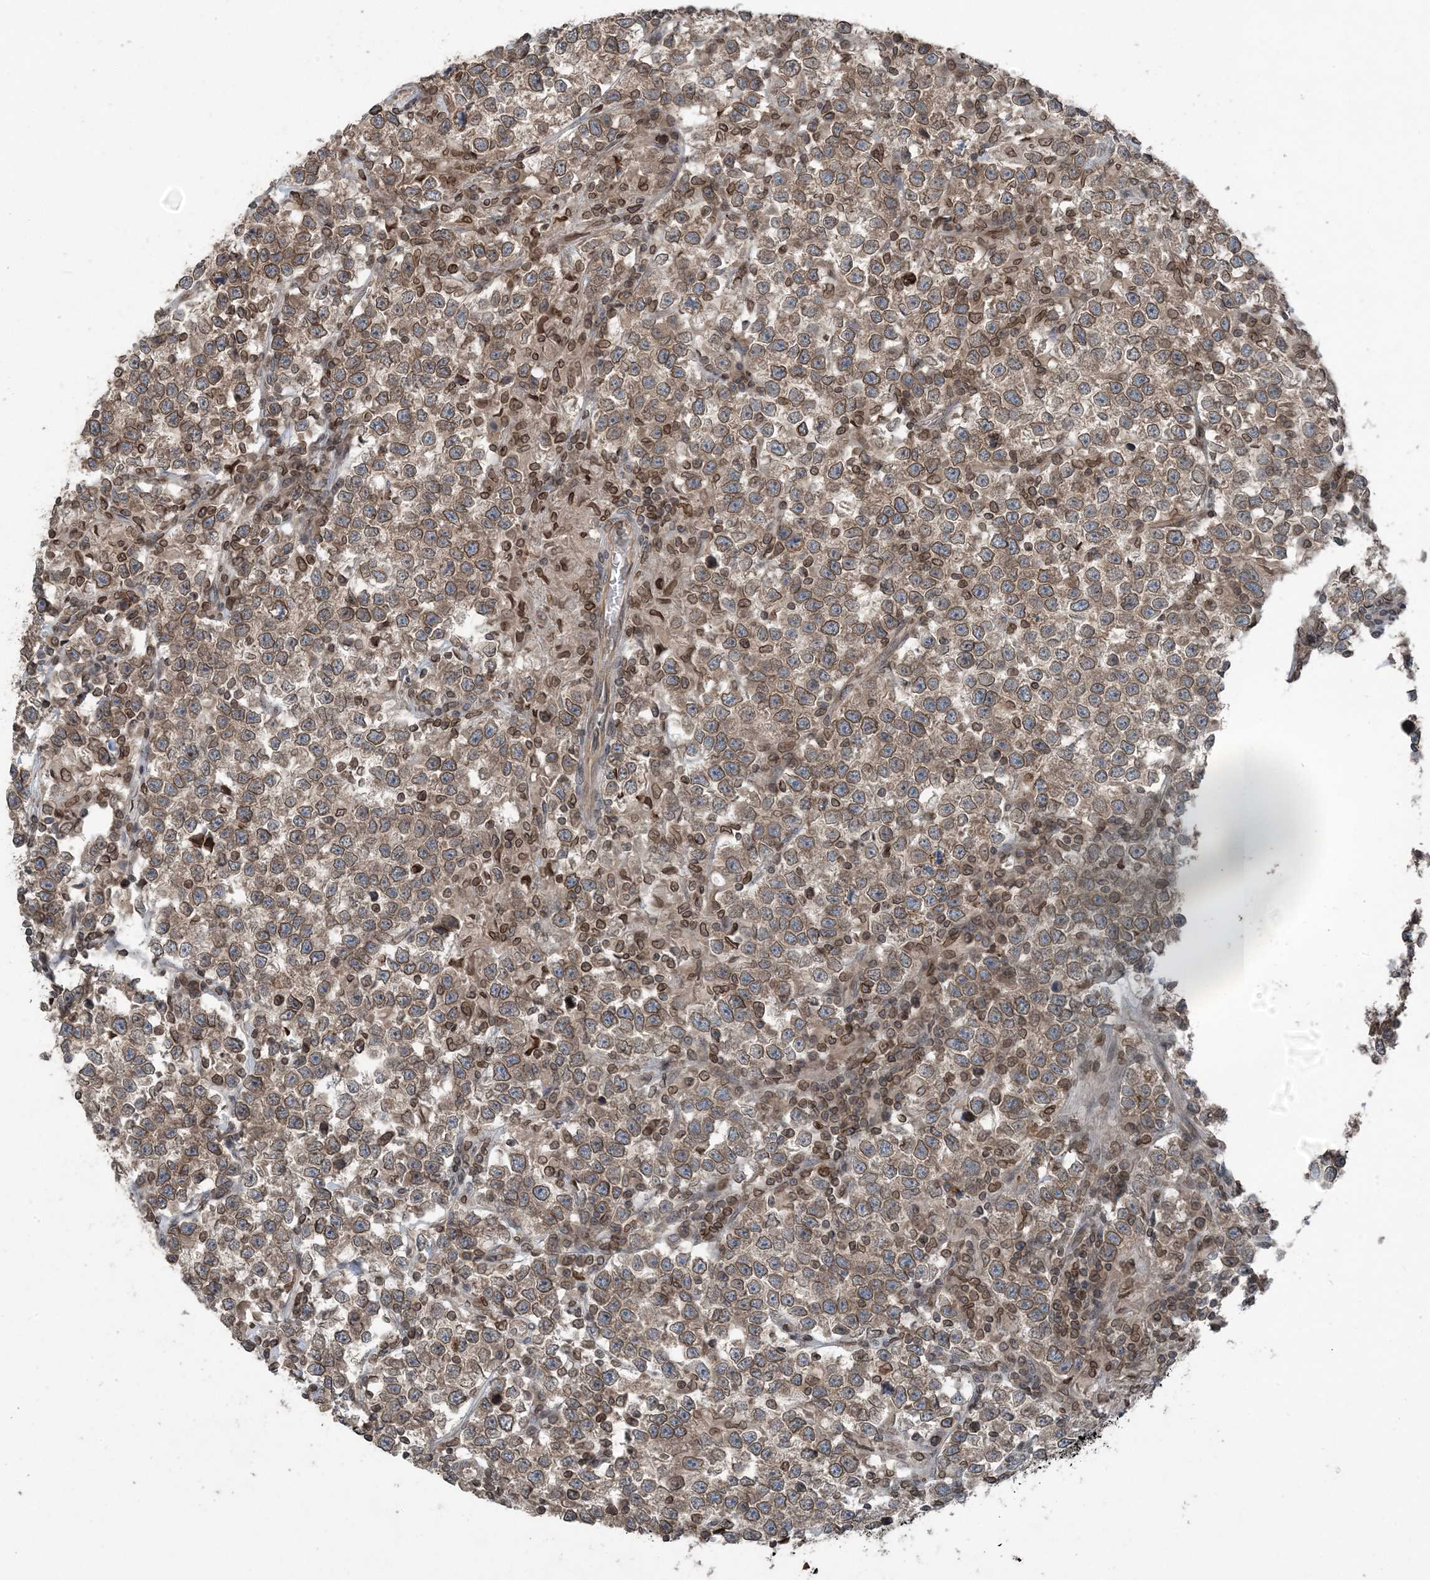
{"staining": {"intensity": "moderate", "quantity": ">75%", "location": "cytoplasmic/membranous,nuclear"}, "tissue": "testis cancer", "cell_type": "Tumor cells", "image_type": "cancer", "snomed": [{"axis": "morphology", "description": "Normal tissue, NOS"}, {"axis": "morphology", "description": "Seminoma, NOS"}, {"axis": "topography", "description": "Testis"}], "caption": "Approximately >75% of tumor cells in human seminoma (testis) exhibit moderate cytoplasmic/membranous and nuclear protein positivity as visualized by brown immunohistochemical staining.", "gene": "ZFAND2B", "patient": {"sex": "male", "age": 43}}